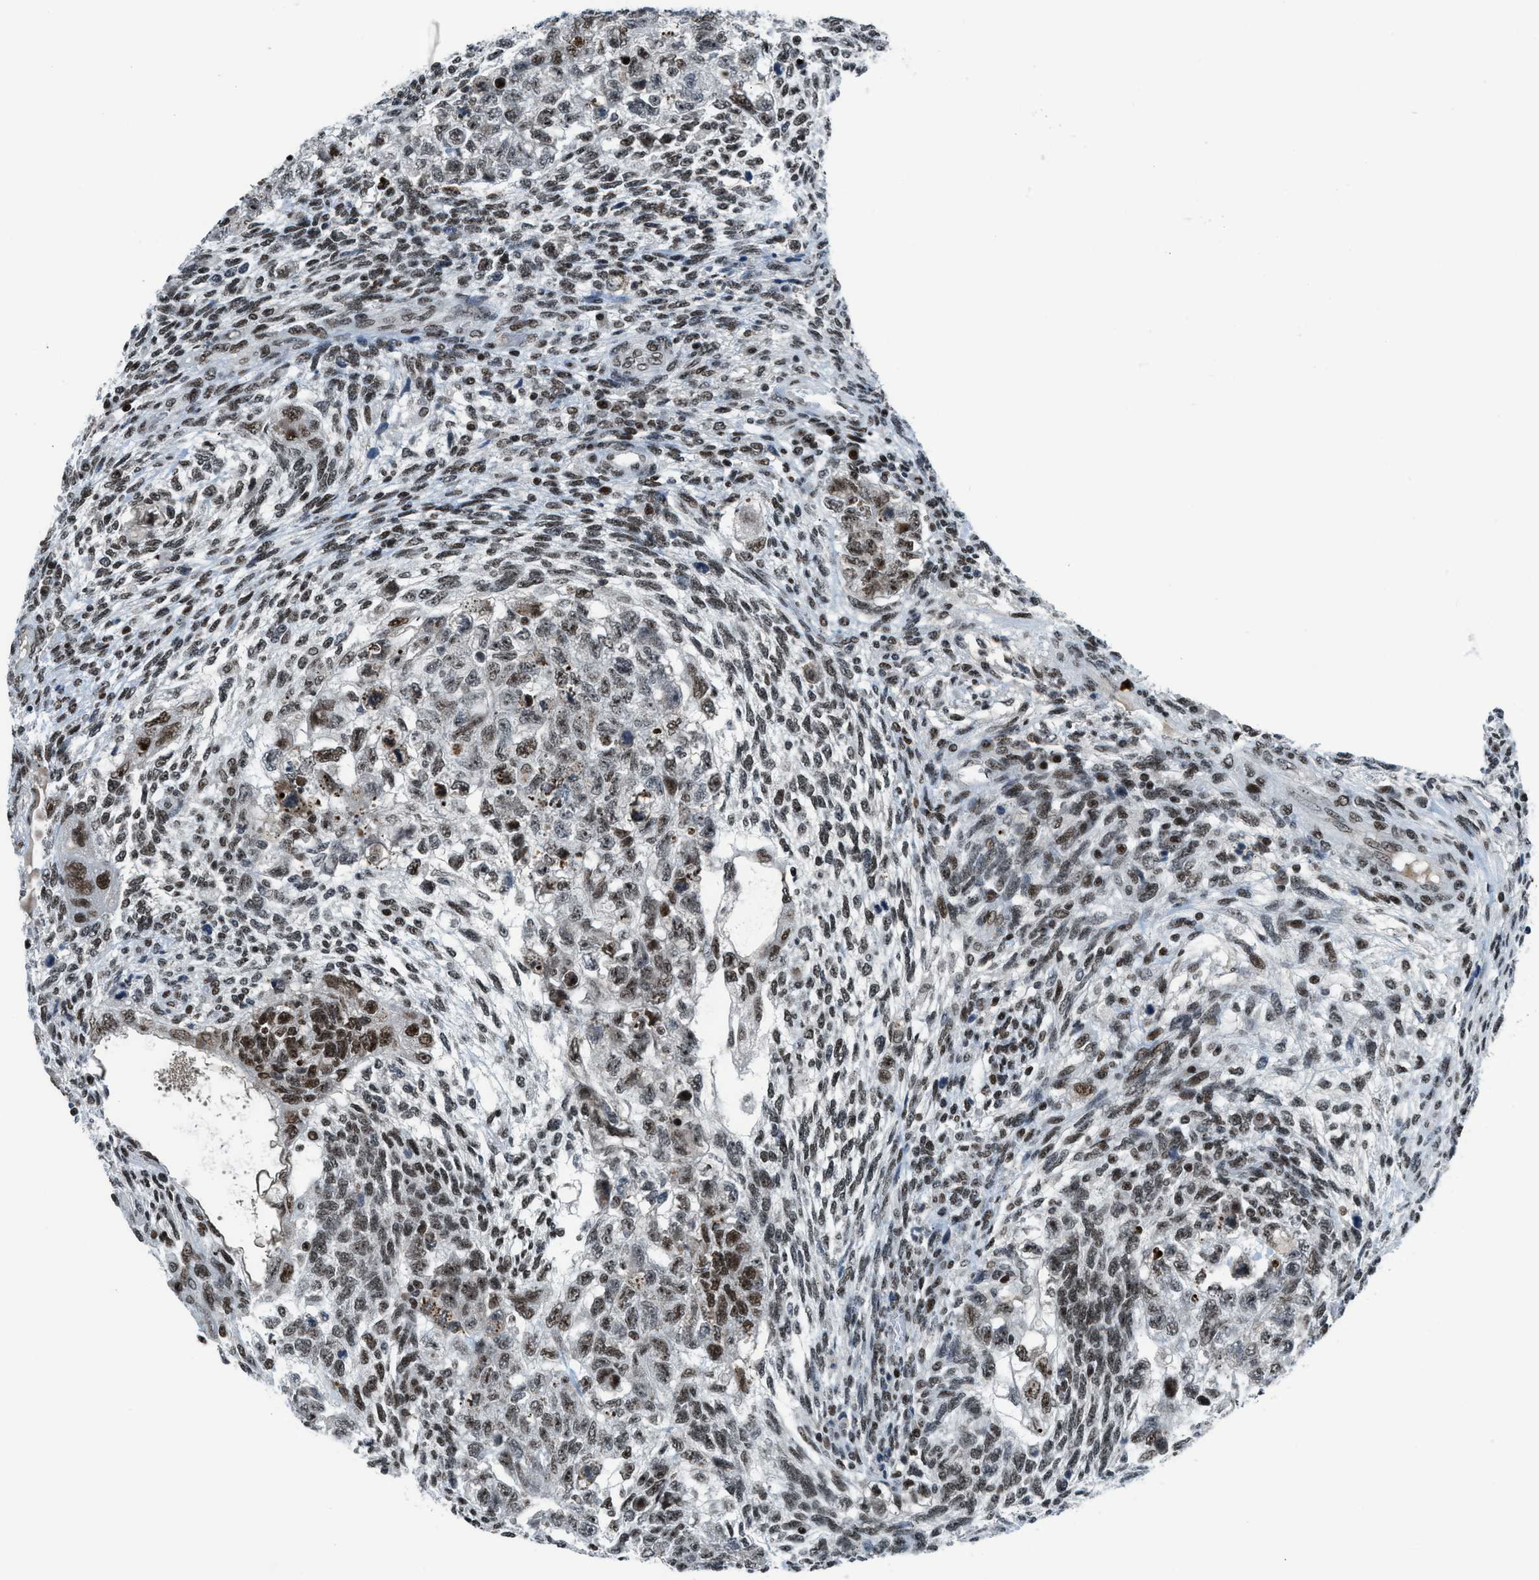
{"staining": {"intensity": "strong", "quantity": "25%-75%", "location": "nuclear"}, "tissue": "testis cancer", "cell_type": "Tumor cells", "image_type": "cancer", "snomed": [{"axis": "morphology", "description": "Normal tissue, NOS"}, {"axis": "morphology", "description": "Carcinoma, Embryonal, NOS"}, {"axis": "topography", "description": "Testis"}], "caption": "Tumor cells demonstrate high levels of strong nuclear expression in about 25%-75% of cells in testis cancer (embryonal carcinoma).", "gene": "RAD51B", "patient": {"sex": "male", "age": 36}}